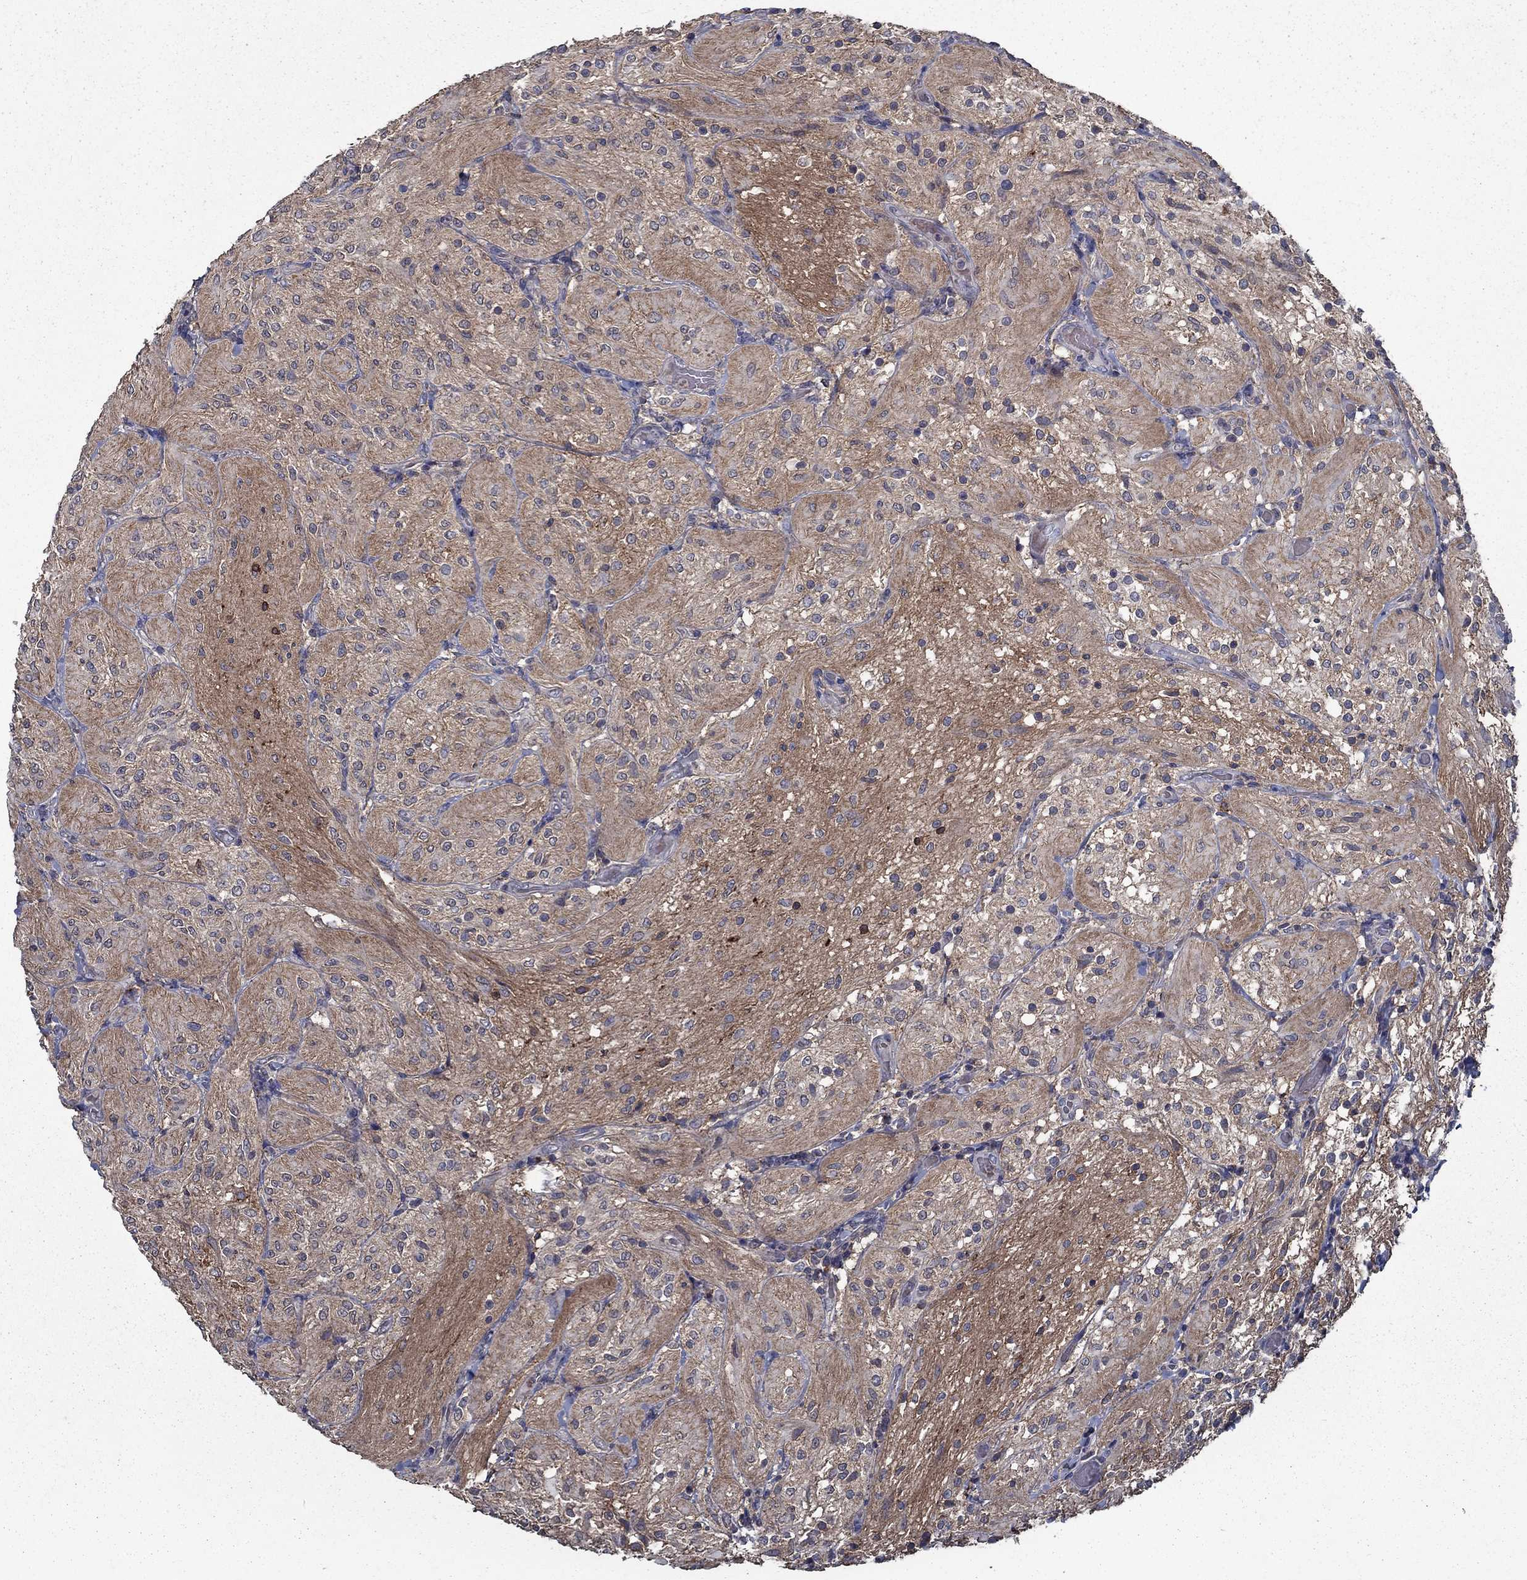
{"staining": {"intensity": "negative", "quantity": "none", "location": "none"}, "tissue": "glioma", "cell_type": "Tumor cells", "image_type": "cancer", "snomed": [{"axis": "morphology", "description": "Glioma, malignant, Low grade"}, {"axis": "topography", "description": "Brain"}], "caption": "The immunohistochemistry photomicrograph has no significant expression in tumor cells of glioma tissue.", "gene": "SLC44A1", "patient": {"sex": "male", "age": 3}}